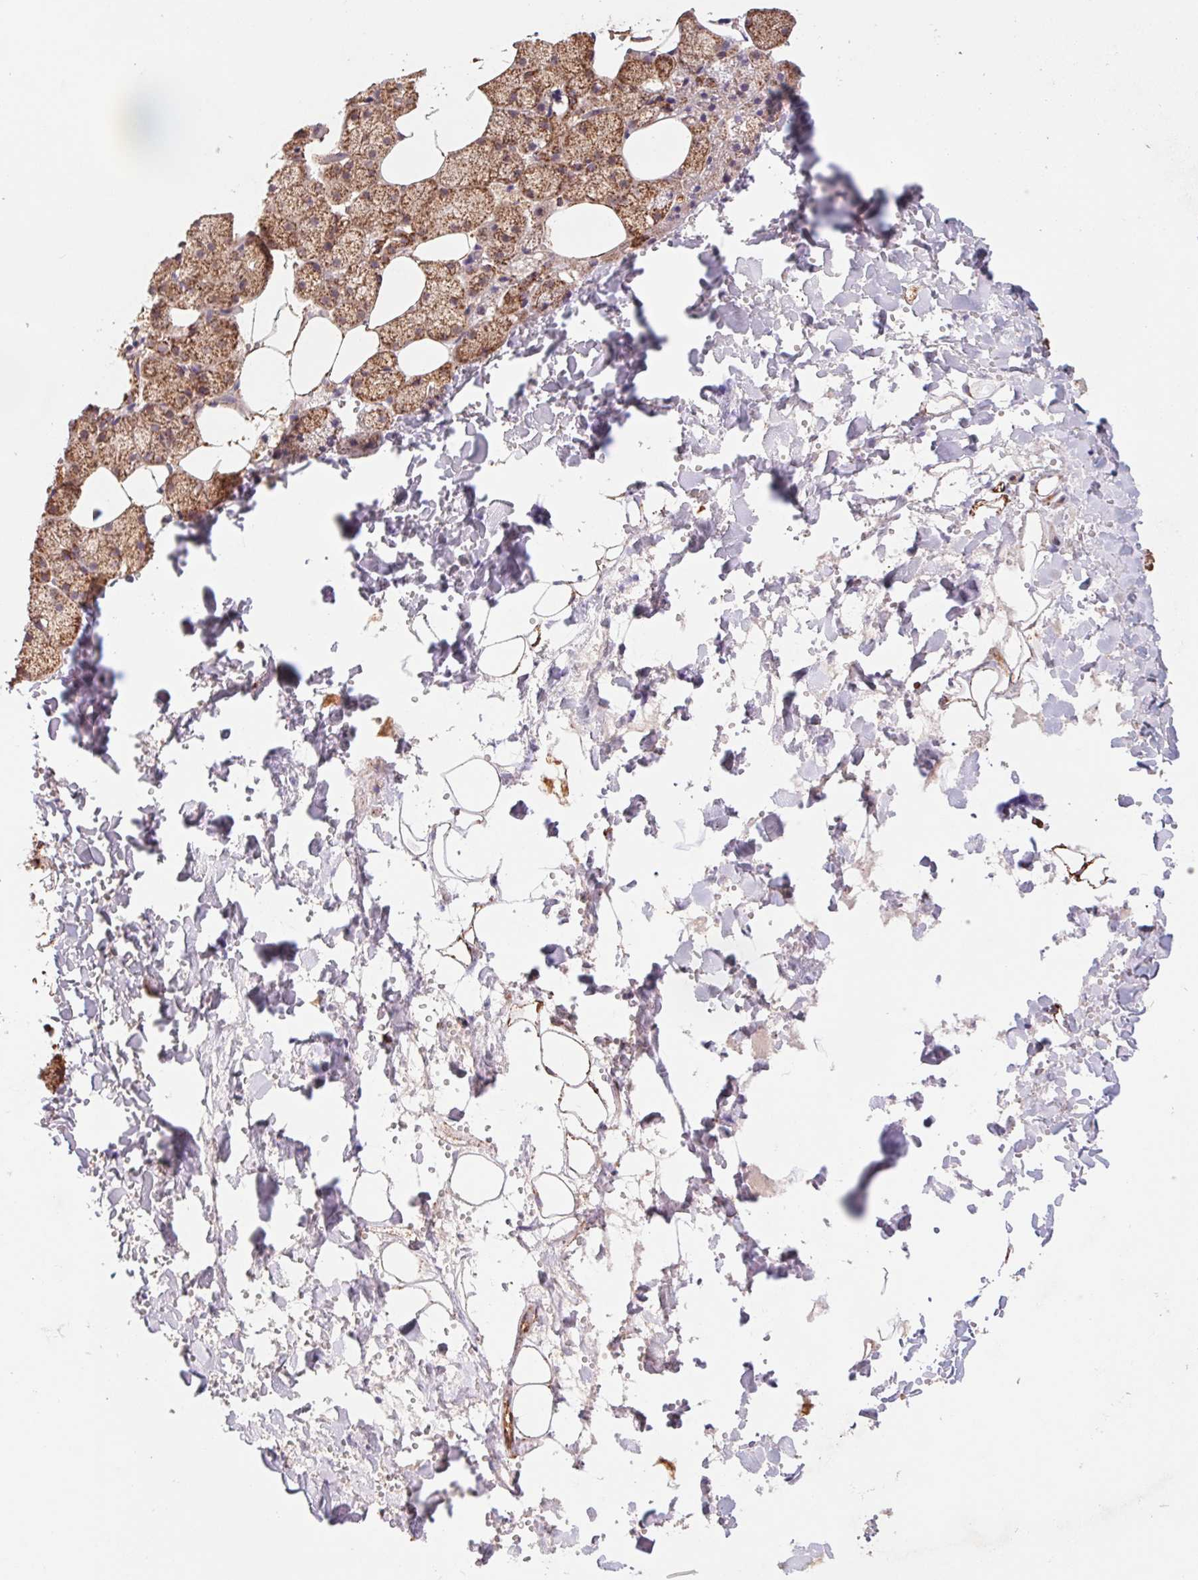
{"staining": {"intensity": "moderate", "quantity": ">75%", "location": "cytoplasmic/membranous"}, "tissue": "salivary gland", "cell_type": "Glandular cells", "image_type": "normal", "snomed": [{"axis": "morphology", "description": "Normal tissue, NOS"}, {"axis": "topography", "description": "Salivary gland"}], "caption": "Immunohistochemistry (IHC) staining of unremarkable salivary gland, which reveals medium levels of moderate cytoplasmic/membranous positivity in approximately >75% of glandular cells indicating moderate cytoplasmic/membranous protein staining. The staining was performed using DAB (brown) for protein detection and nuclei were counterstained in hematoxylin (blue).", "gene": "URM1", "patient": {"sex": "male", "age": 38}}